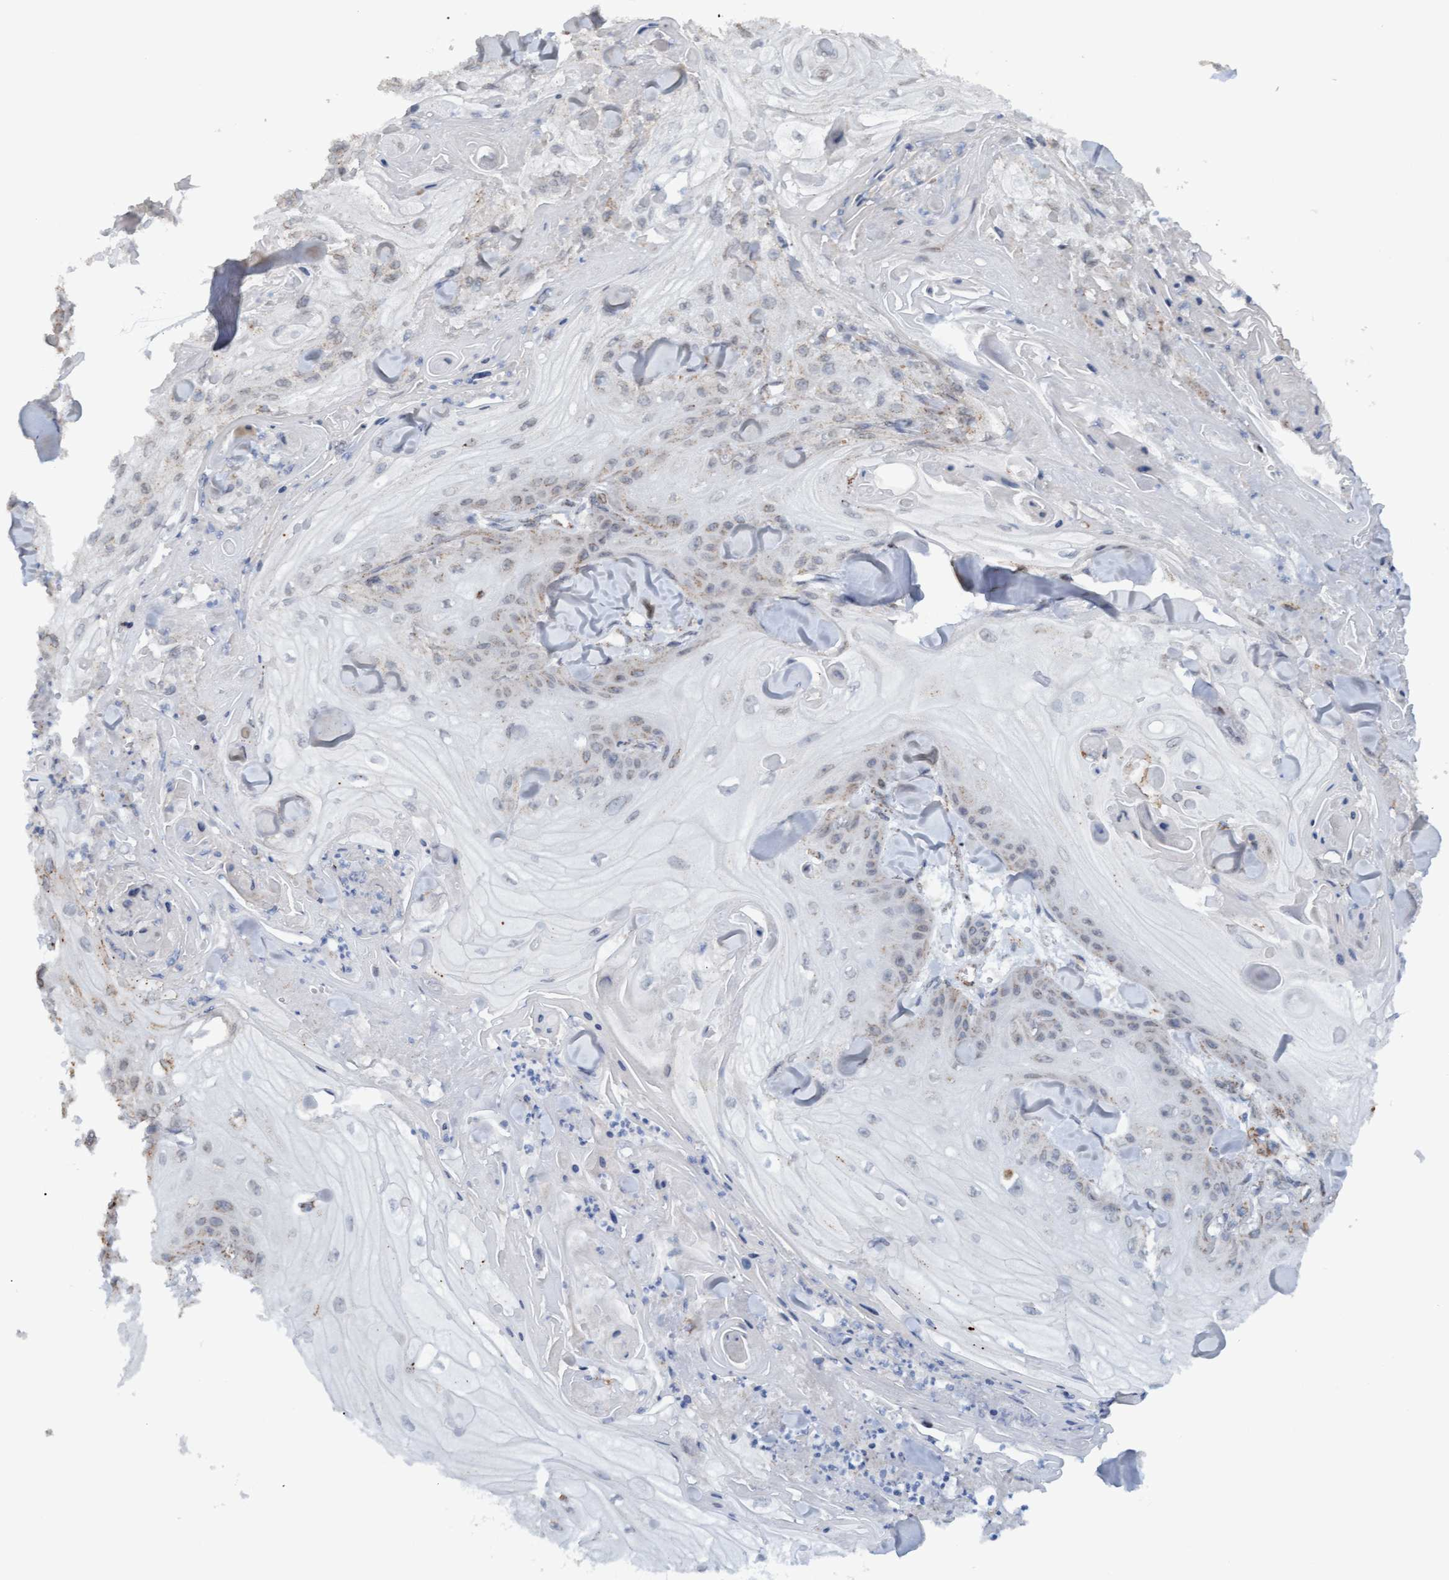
{"staining": {"intensity": "weak", "quantity": "<25%", "location": "cytoplasmic/membranous"}, "tissue": "skin cancer", "cell_type": "Tumor cells", "image_type": "cancer", "snomed": [{"axis": "morphology", "description": "Squamous cell carcinoma, NOS"}, {"axis": "topography", "description": "Skin"}], "caption": "This photomicrograph is of squamous cell carcinoma (skin) stained with immunohistochemistry to label a protein in brown with the nuclei are counter-stained blue. There is no positivity in tumor cells.", "gene": "MGLL", "patient": {"sex": "male", "age": 74}}